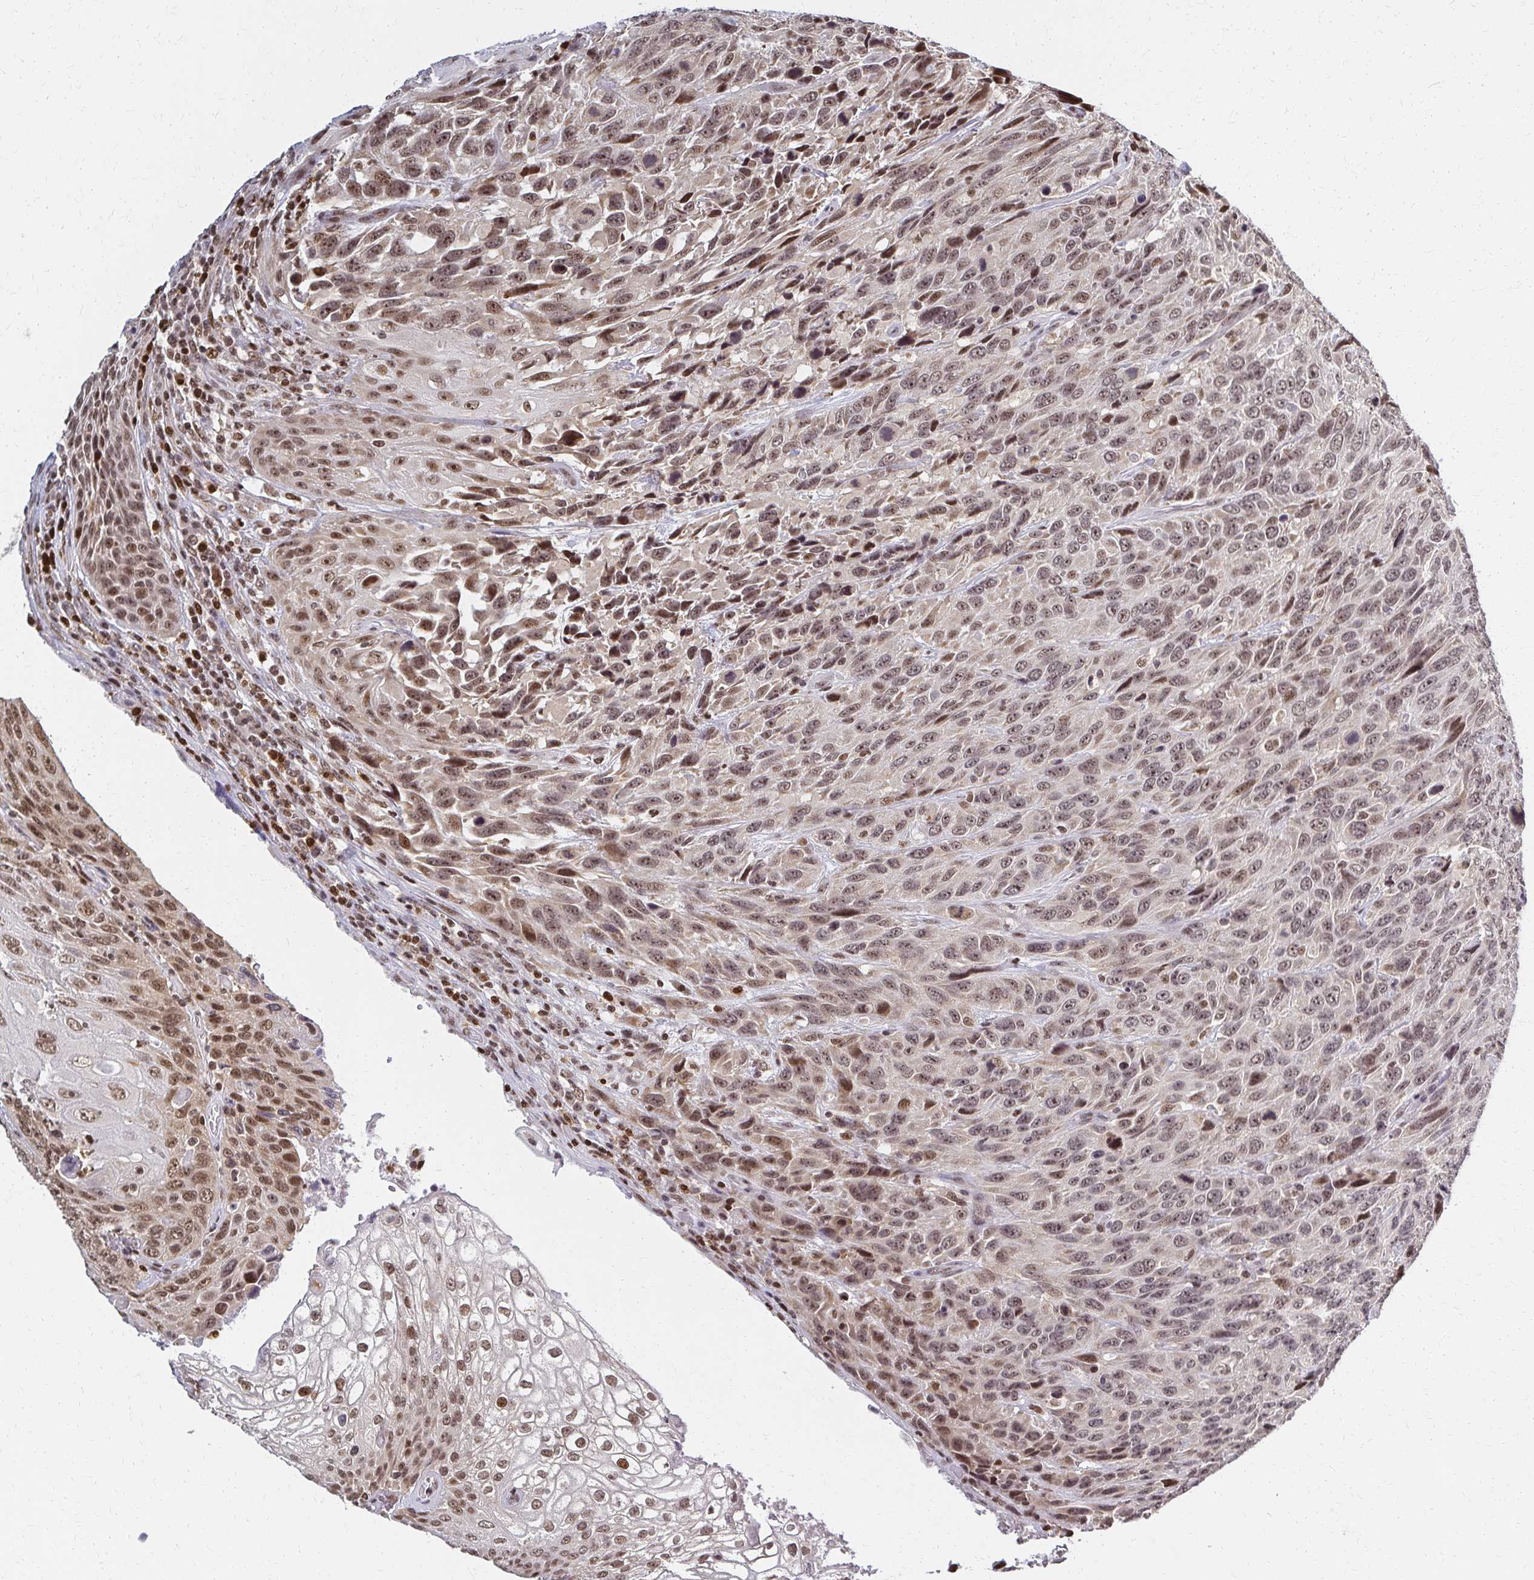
{"staining": {"intensity": "moderate", "quantity": ">75%", "location": "nuclear"}, "tissue": "urothelial cancer", "cell_type": "Tumor cells", "image_type": "cancer", "snomed": [{"axis": "morphology", "description": "Urothelial carcinoma, High grade"}, {"axis": "topography", "description": "Urinary bladder"}], "caption": "Immunohistochemistry staining of urothelial cancer, which reveals medium levels of moderate nuclear positivity in about >75% of tumor cells indicating moderate nuclear protein staining. The staining was performed using DAB (brown) for protein detection and nuclei were counterstained in hematoxylin (blue).", "gene": "HOXA9", "patient": {"sex": "female", "age": 70}}